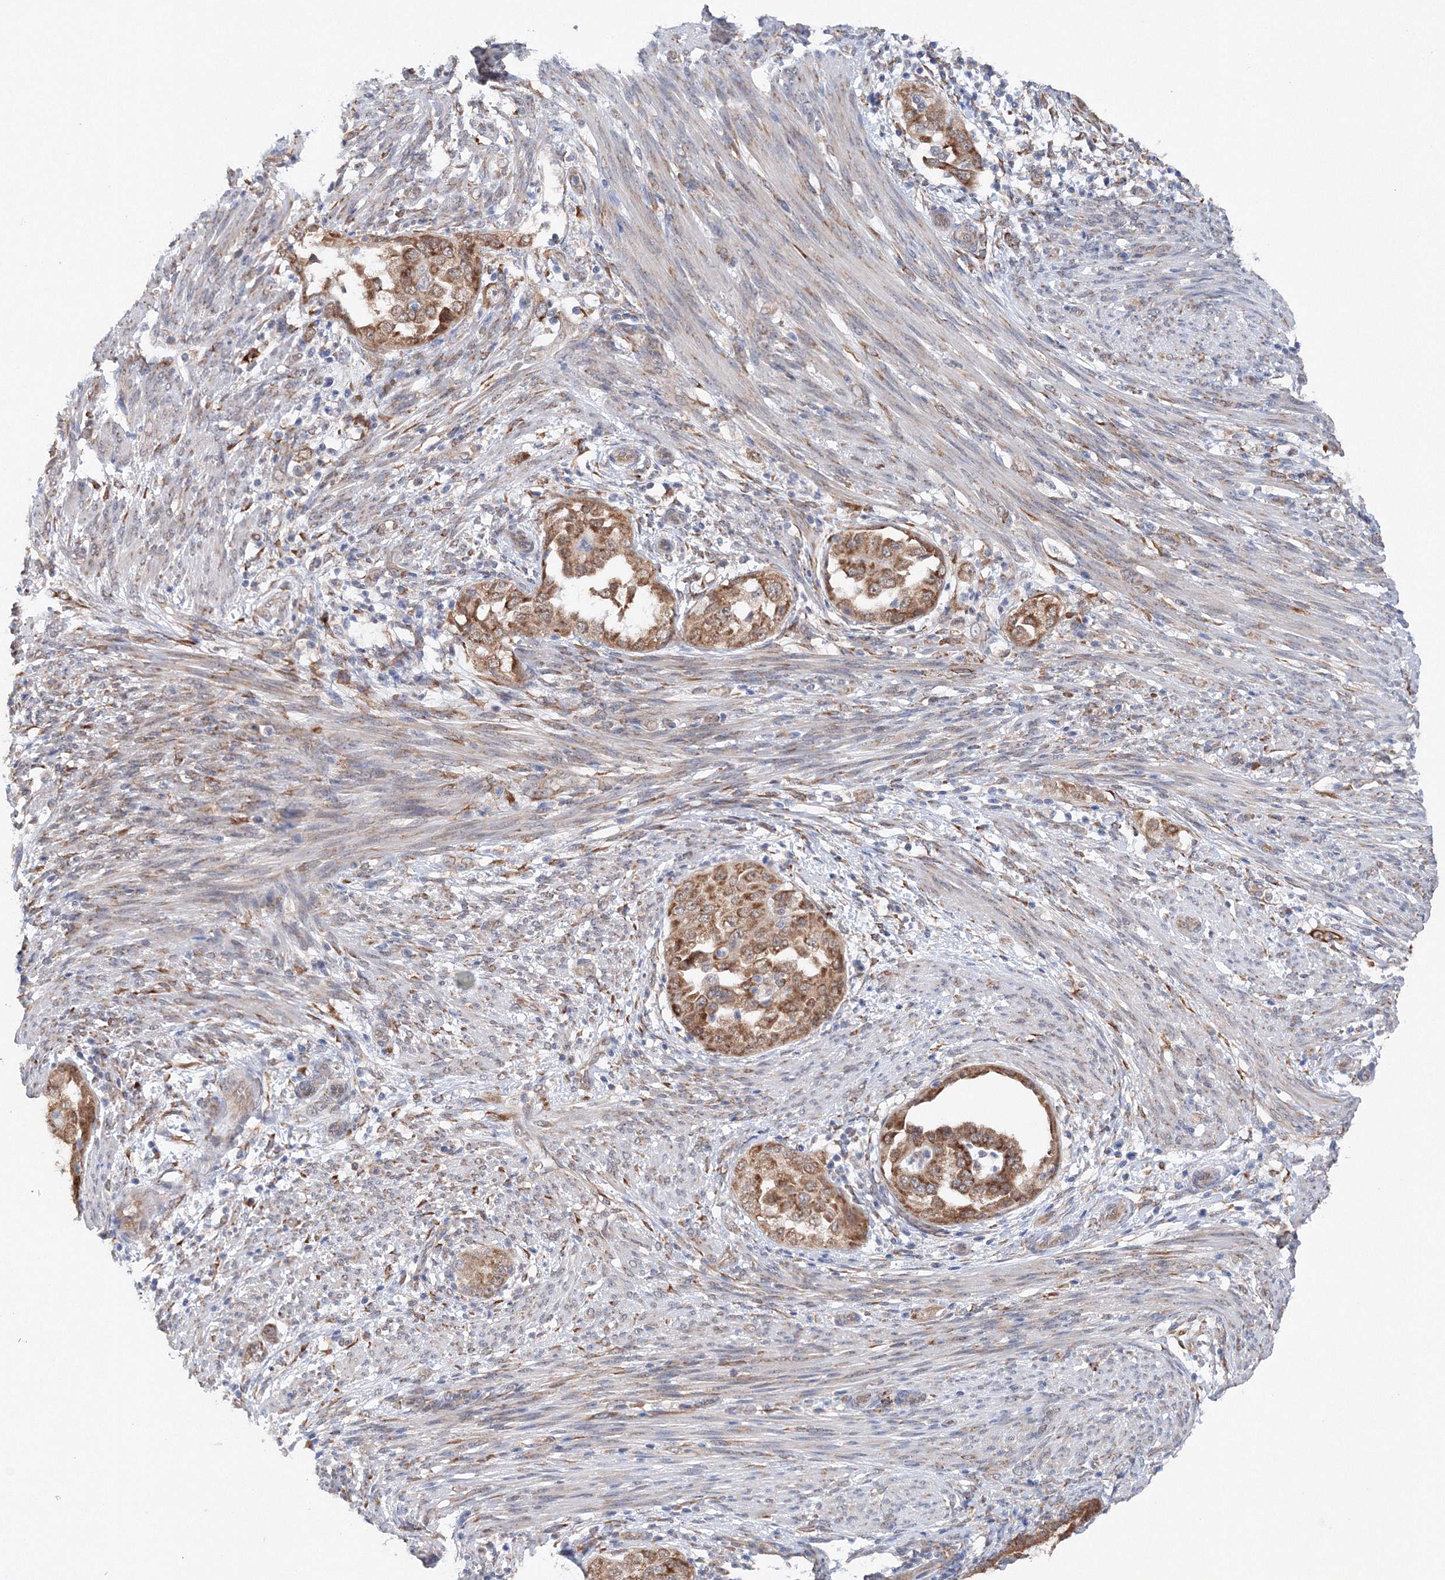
{"staining": {"intensity": "moderate", "quantity": ">75%", "location": "cytoplasmic/membranous"}, "tissue": "endometrial cancer", "cell_type": "Tumor cells", "image_type": "cancer", "snomed": [{"axis": "morphology", "description": "Adenocarcinoma, NOS"}, {"axis": "topography", "description": "Endometrium"}], "caption": "Immunohistochemistry of endometrial cancer (adenocarcinoma) reveals medium levels of moderate cytoplasmic/membranous expression in about >75% of tumor cells.", "gene": "DIS3L2", "patient": {"sex": "female", "age": 85}}